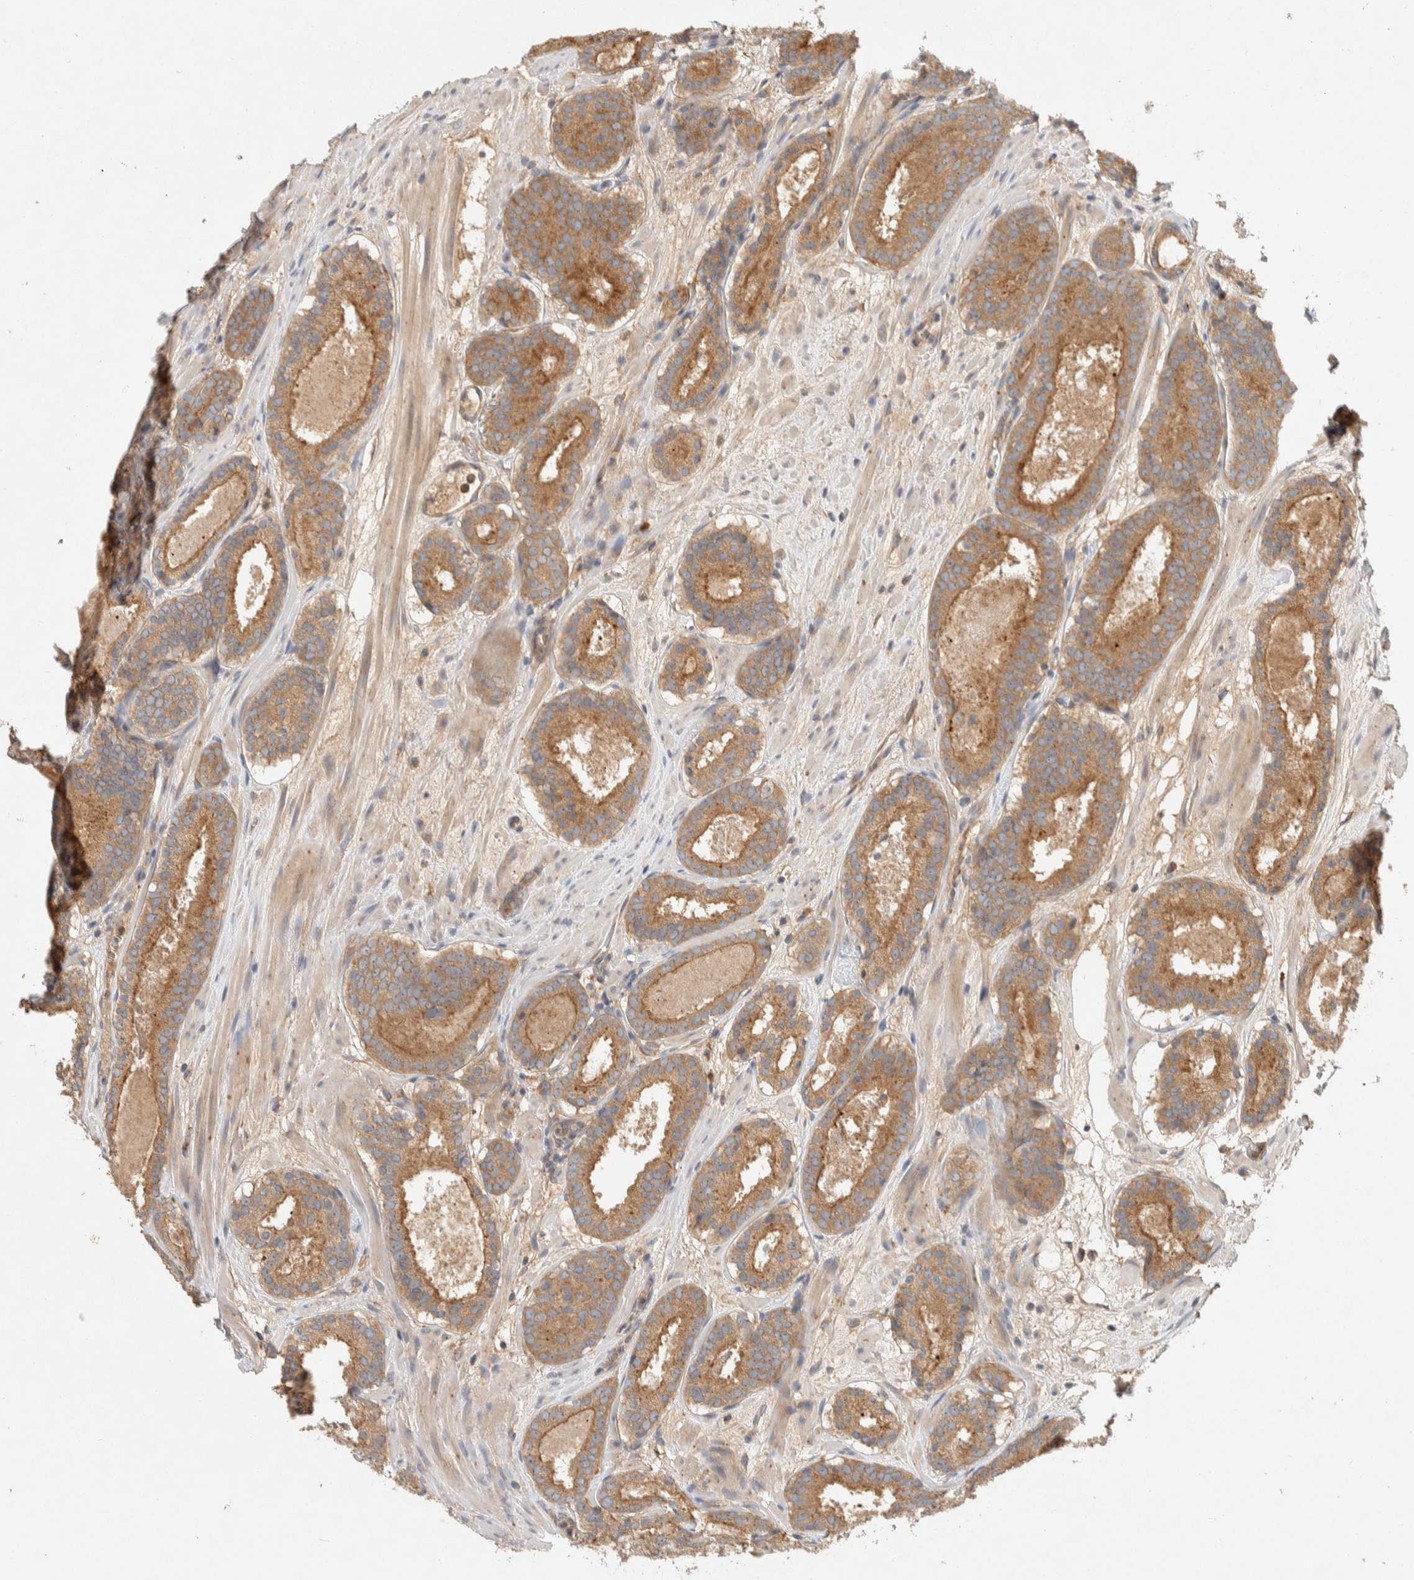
{"staining": {"intensity": "moderate", "quantity": ">75%", "location": "cytoplasmic/membranous"}, "tissue": "prostate cancer", "cell_type": "Tumor cells", "image_type": "cancer", "snomed": [{"axis": "morphology", "description": "Adenocarcinoma, Low grade"}, {"axis": "topography", "description": "Prostate"}], "caption": "DAB (3,3'-diaminobenzidine) immunohistochemical staining of prostate cancer shows moderate cytoplasmic/membranous protein positivity in approximately >75% of tumor cells. (DAB IHC with brightfield microscopy, high magnification).", "gene": "PXK", "patient": {"sex": "male", "age": 69}}